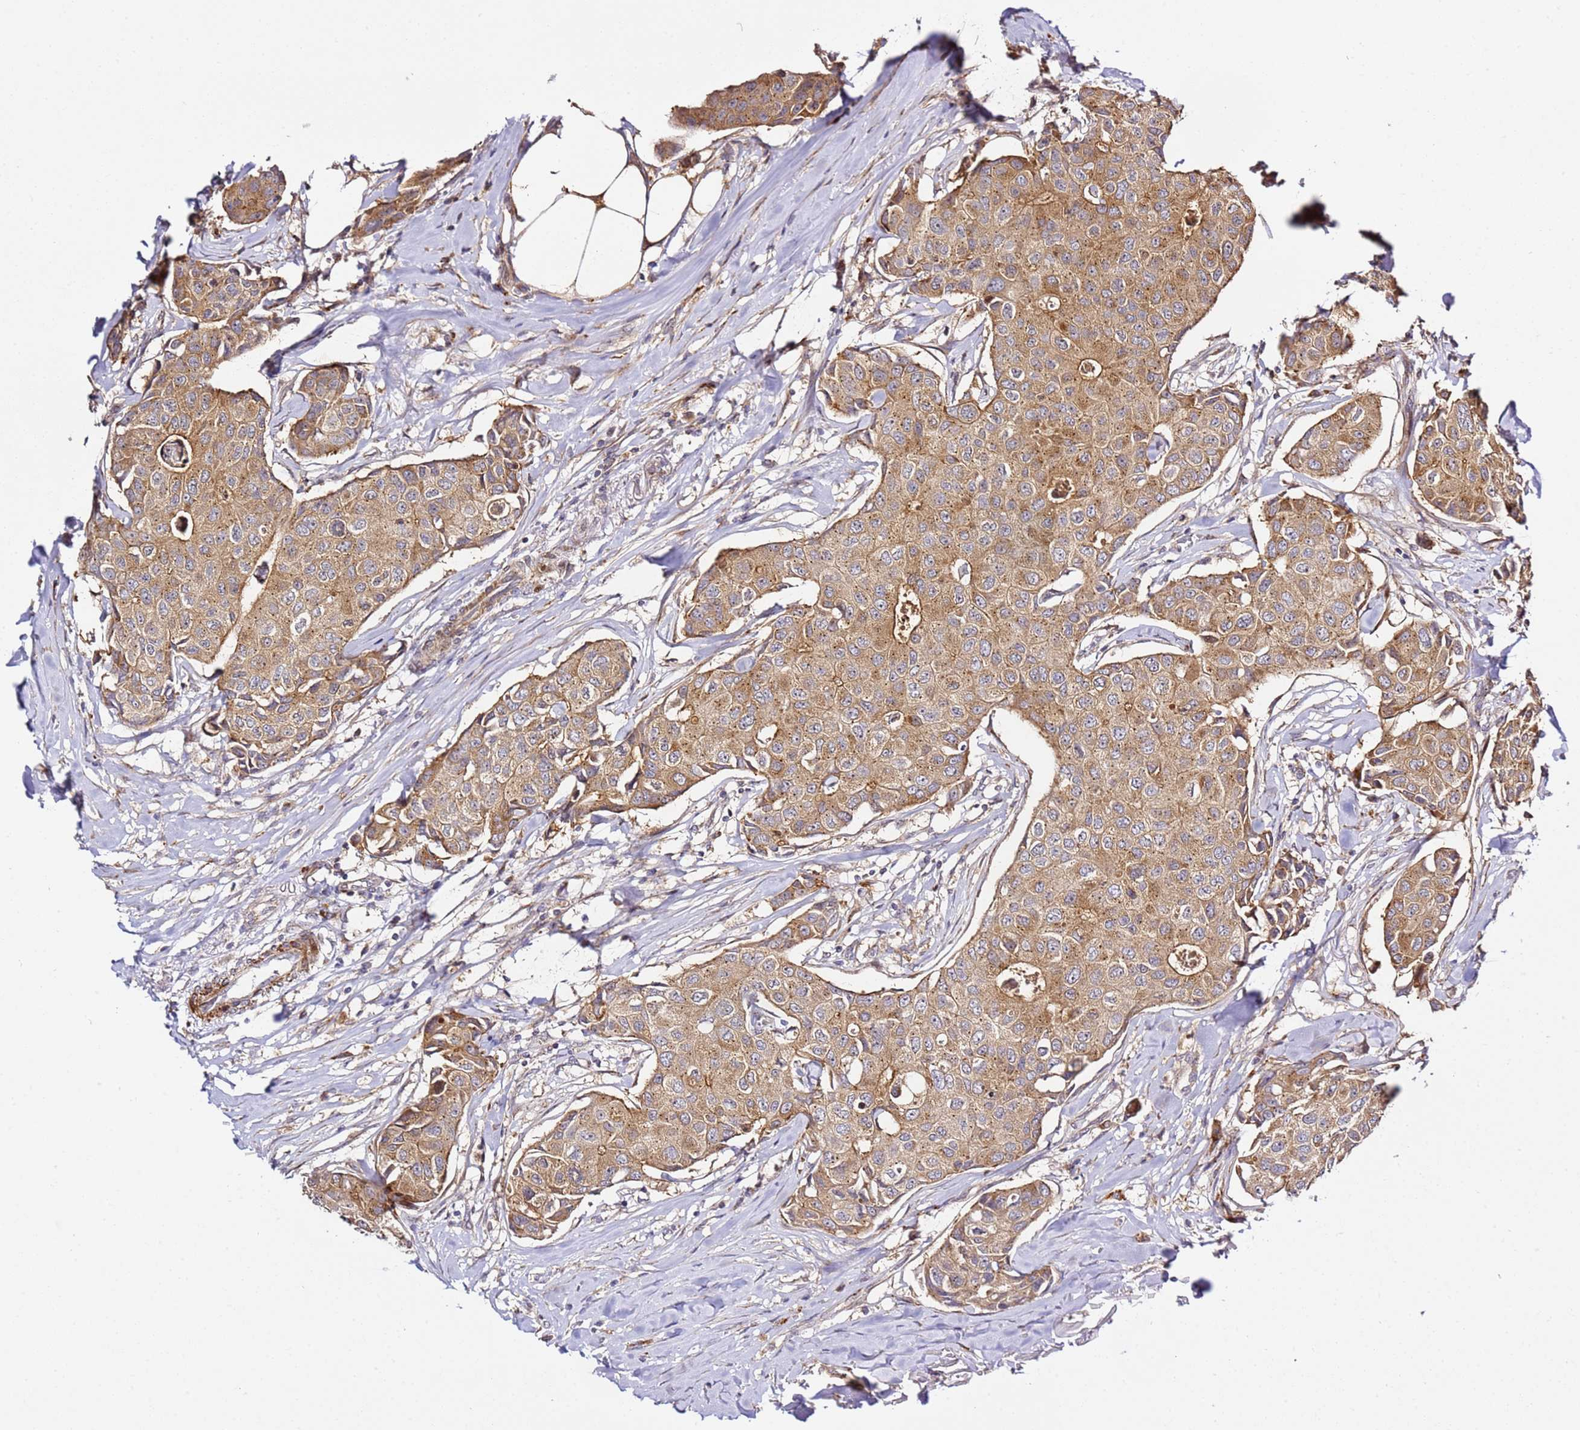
{"staining": {"intensity": "moderate", "quantity": ">75%", "location": "cytoplasmic/membranous"}, "tissue": "breast cancer", "cell_type": "Tumor cells", "image_type": "cancer", "snomed": [{"axis": "morphology", "description": "Duct carcinoma"}, {"axis": "topography", "description": "Breast"}], "caption": "High-power microscopy captured an immunohistochemistry image of intraductal carcinoma (breast), revealing moderate cytoplasmic/membranous expression in about >75% of tumor cells.", "gene": "PVRIG", "patient": {"sex": "female", "age": 80}}